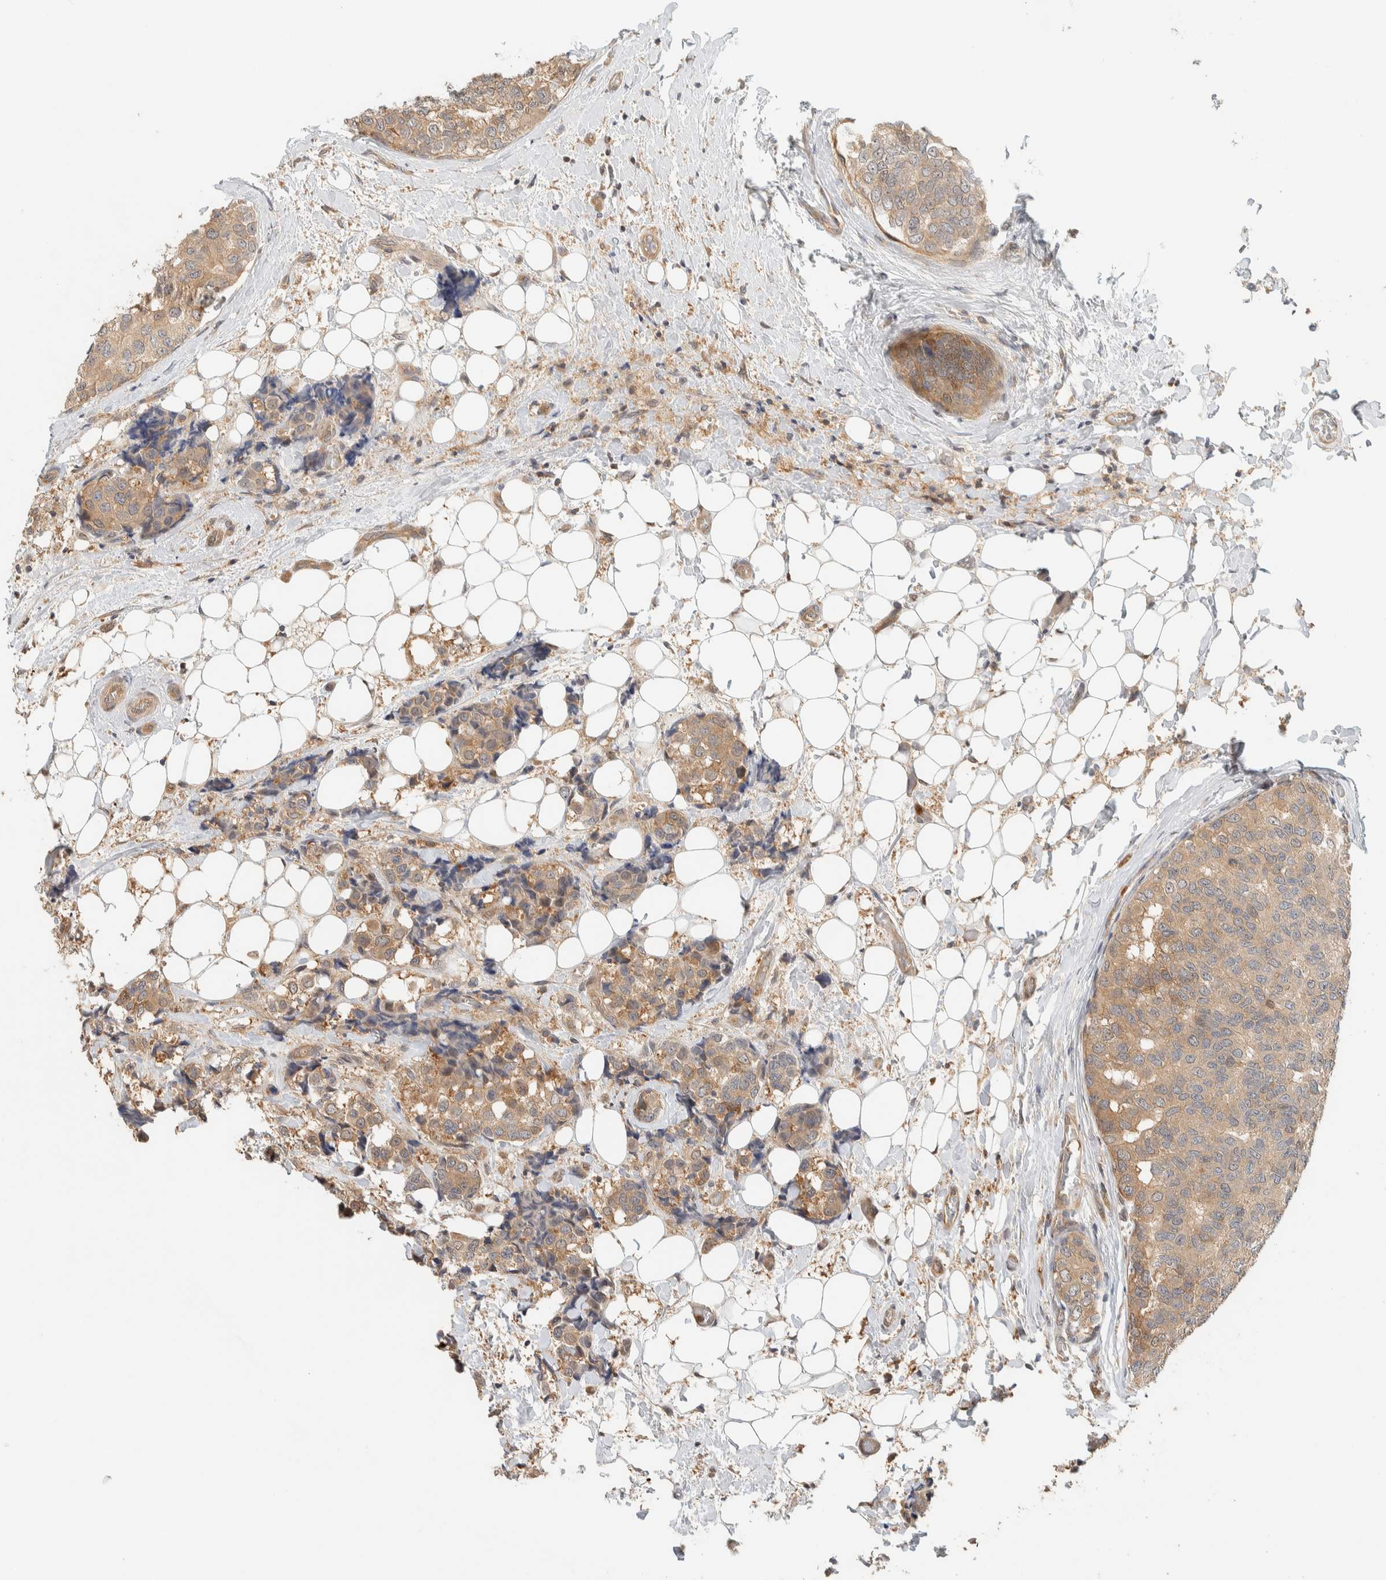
{"staining": {"intensity": "moderate", "quantity": ">75%", "location": "cytoplasmic/membranous"}, "tissue": "breast cancer", "cell_type": "Tumor cells", "image_type": "cancer", "snomed": [{"axis": "morphology", "description": "Normal tissue, NOS"}, {"axis": "morphology", "description": "Duct carcinoma"}, {"axis": "topography", "description": "Breast"}], "caption": "Human breast infiltrating ductal carcinoma stained with a brown dye exhibits moderate cytoplasmic/membranous positive positivity in about >75% of tumor cells.", "gene": "ADSS2", "patient": {"sex": "female", "age": 43}}